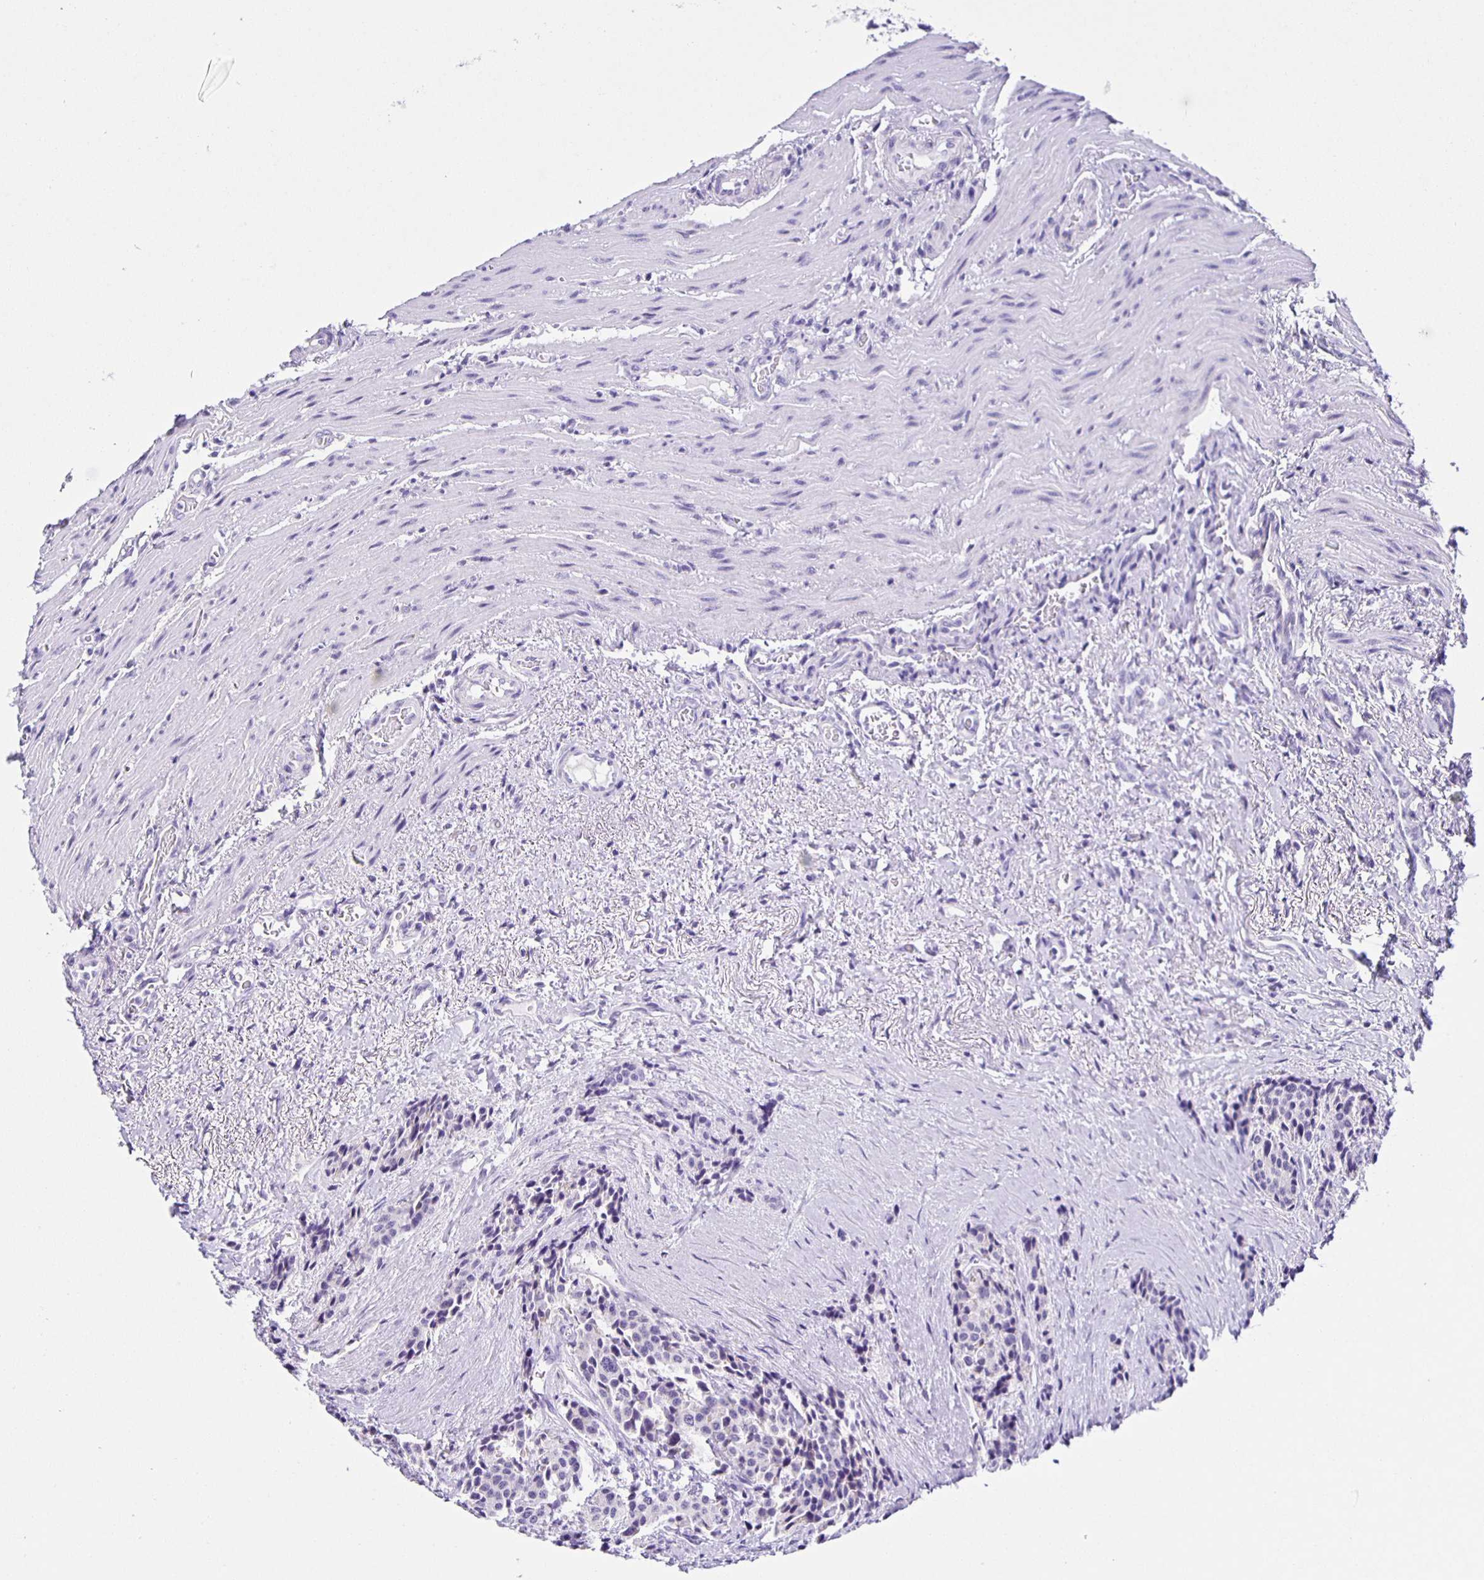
{"staining": {"intensity": "negative", "quantity": "none", "location": "none"}, "tissue": "carcinoid", "cell_type": "Tumor cells", "image_type": "cancer", "snomed": [{"axis": "morphology", "description": "Carcinoid, malignant, NOS"}, {"axis": "topography", "description": "Small intestine"}], "caption": "This is a histopathology image of immunohistochemistry staining of carcinoid, which shows no staining in tumor cells.", "gene": "AQP6", "patient": {"sex": "male", "age": 73}}